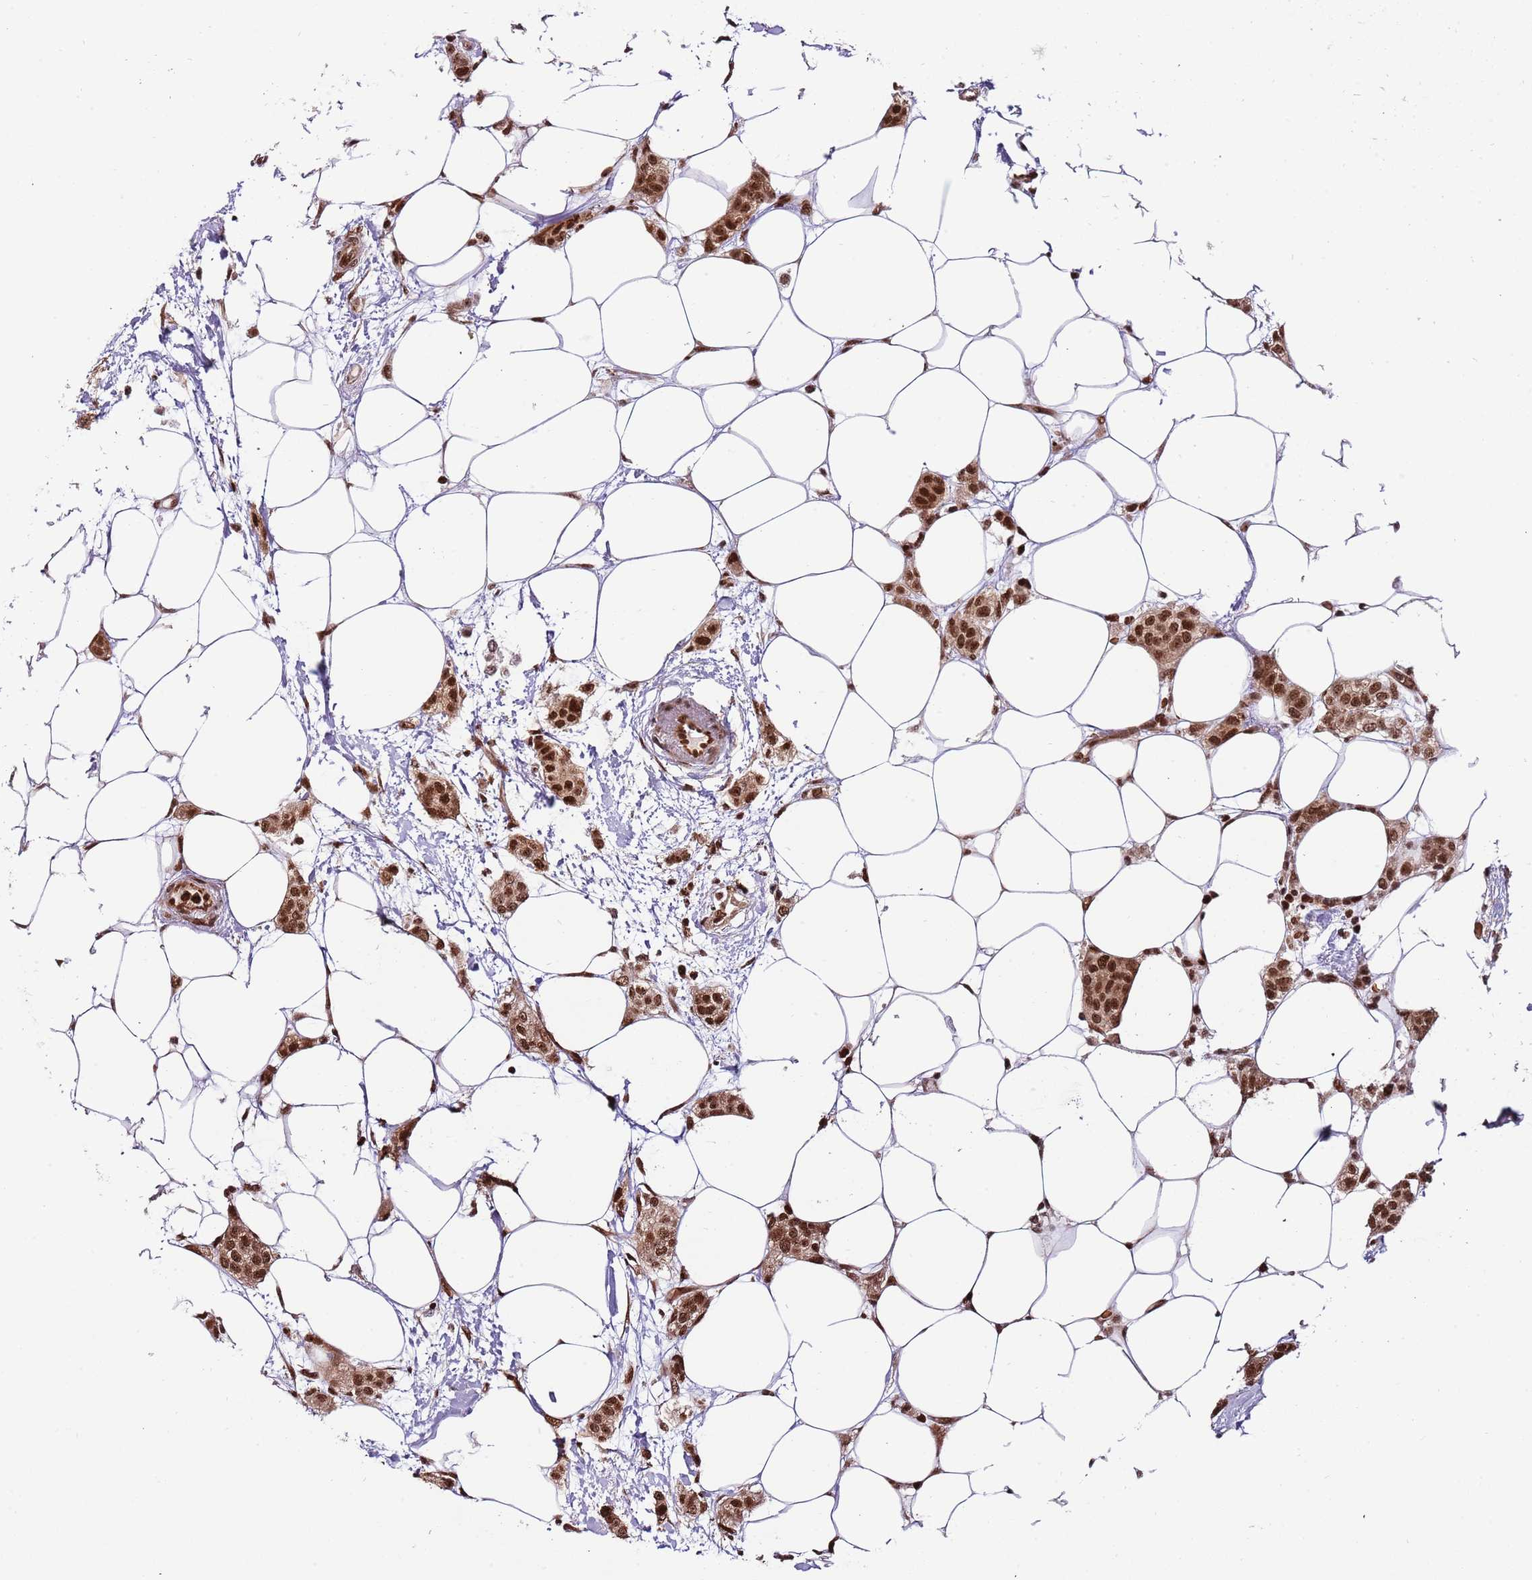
{"staining": {"intensity": "strong", "quantity": ">75%", "location": "nuclear"}, "tissue": "breast cancer", "cell_type": "Tumor cells", "image_type": "cancer", "snomed": [{"axis": "morphology", "description": "Duct carcinoma"}, {"axis": "topography", "description": "Breast"}], "caption": "Protein analysis of breast infiltrating ductal carcinoma tissue shows strong nuclear staining in approximately >75% of tumor cells.", "gene": "RIF1", "patient": {"sex": "female", "age": 72}}